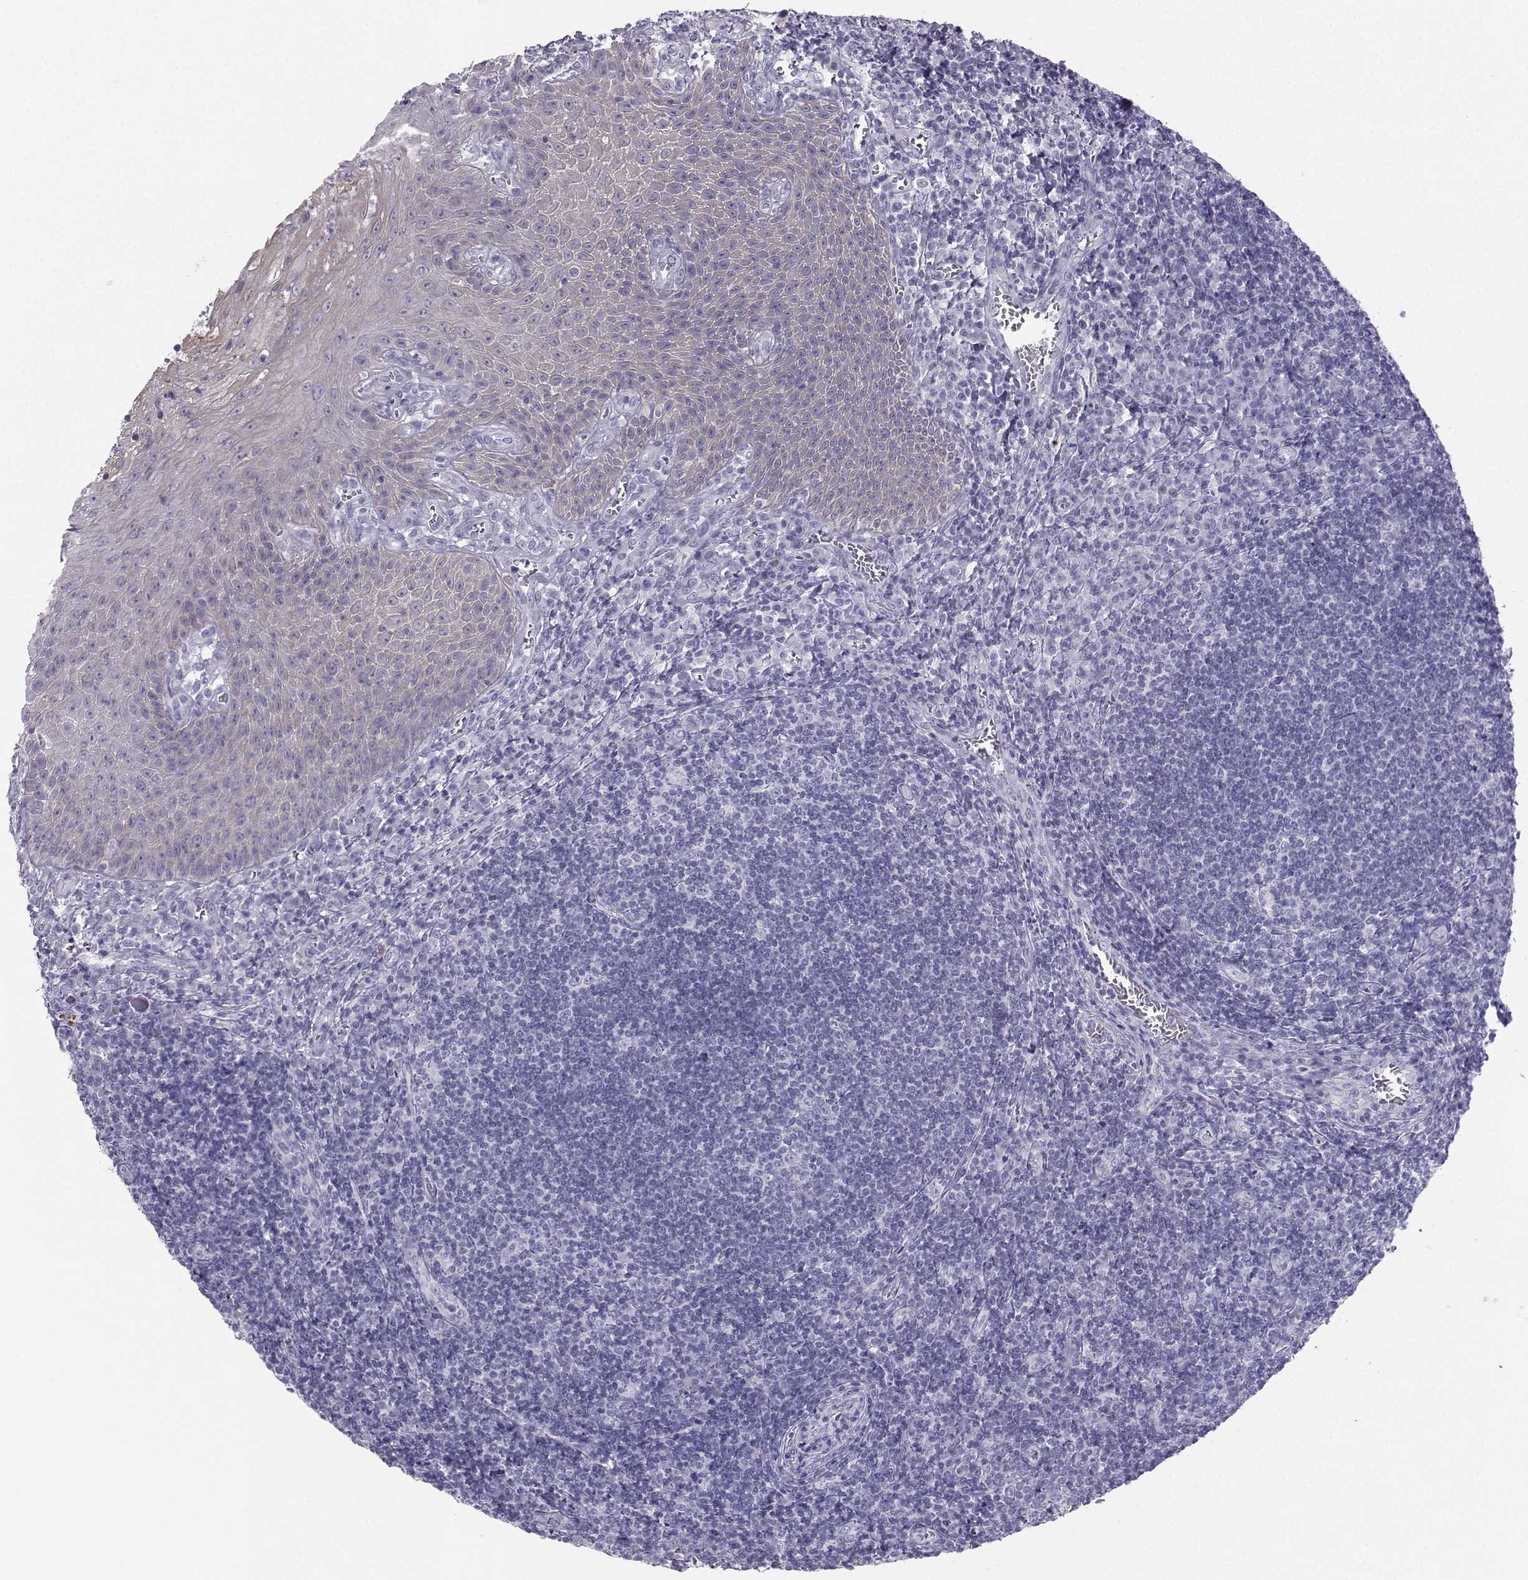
{"staining": {"intensity": "negative", "quantity": "none", "location": "none"}, "tissue": "tonsil", "cell_type": "Germinal center cells", "image_type": "normal", "snomed": [{"axis": "morphology", "description": "Normal tissue, NOS"}, {"axis": "topography", "description": "Tonsil"}], "caption": "The image exhibits no significant staining in germinal center cells of tonsil. (DAB (3,3'-diaminobenzidine) immunohistochemistry, high magnification).", "gene": "IQCD", "patient": {"sex": "male", "age": 33}}